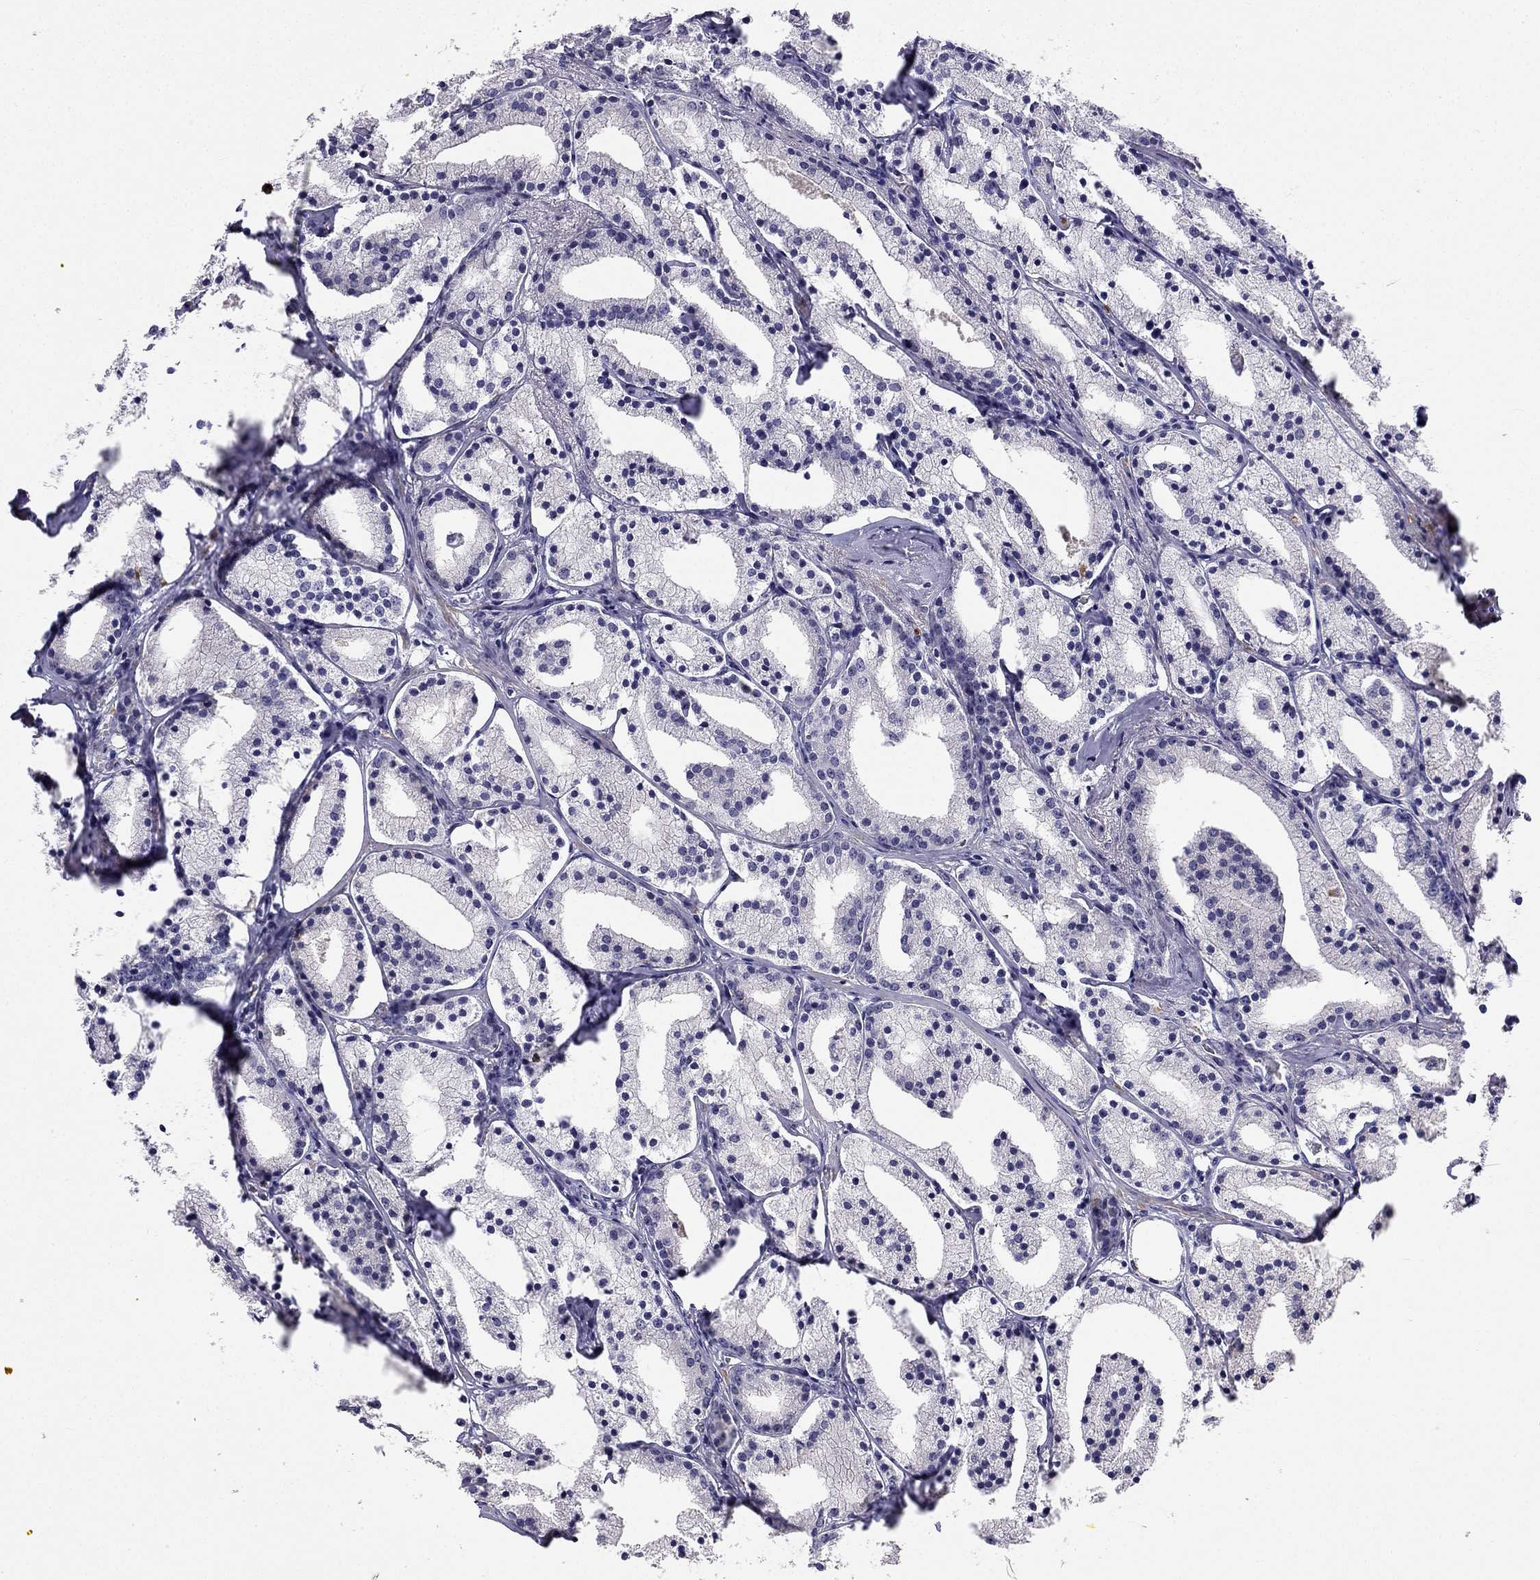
{"staining": {"intensity": "negative", "quantity": "none", "location": "none"}, "tissue": "prostate cancer", "cell_type": "Tumor cells", "image_type": "cancer", "snomed": [{"axis": "morphology", "description": "Adenocarcinoma, NOS"}, {"axis": "topography", "description": "Prostate"}], "caption": "DAB (3,3'-diaminobenzidine) immunohistochemical staining of human prostate cancer (adenocarcinoma) demonstrates no significant positivity in tumor cells.", "gene": "C16orf89", "patient": {"sex": "male", "age": 69}}